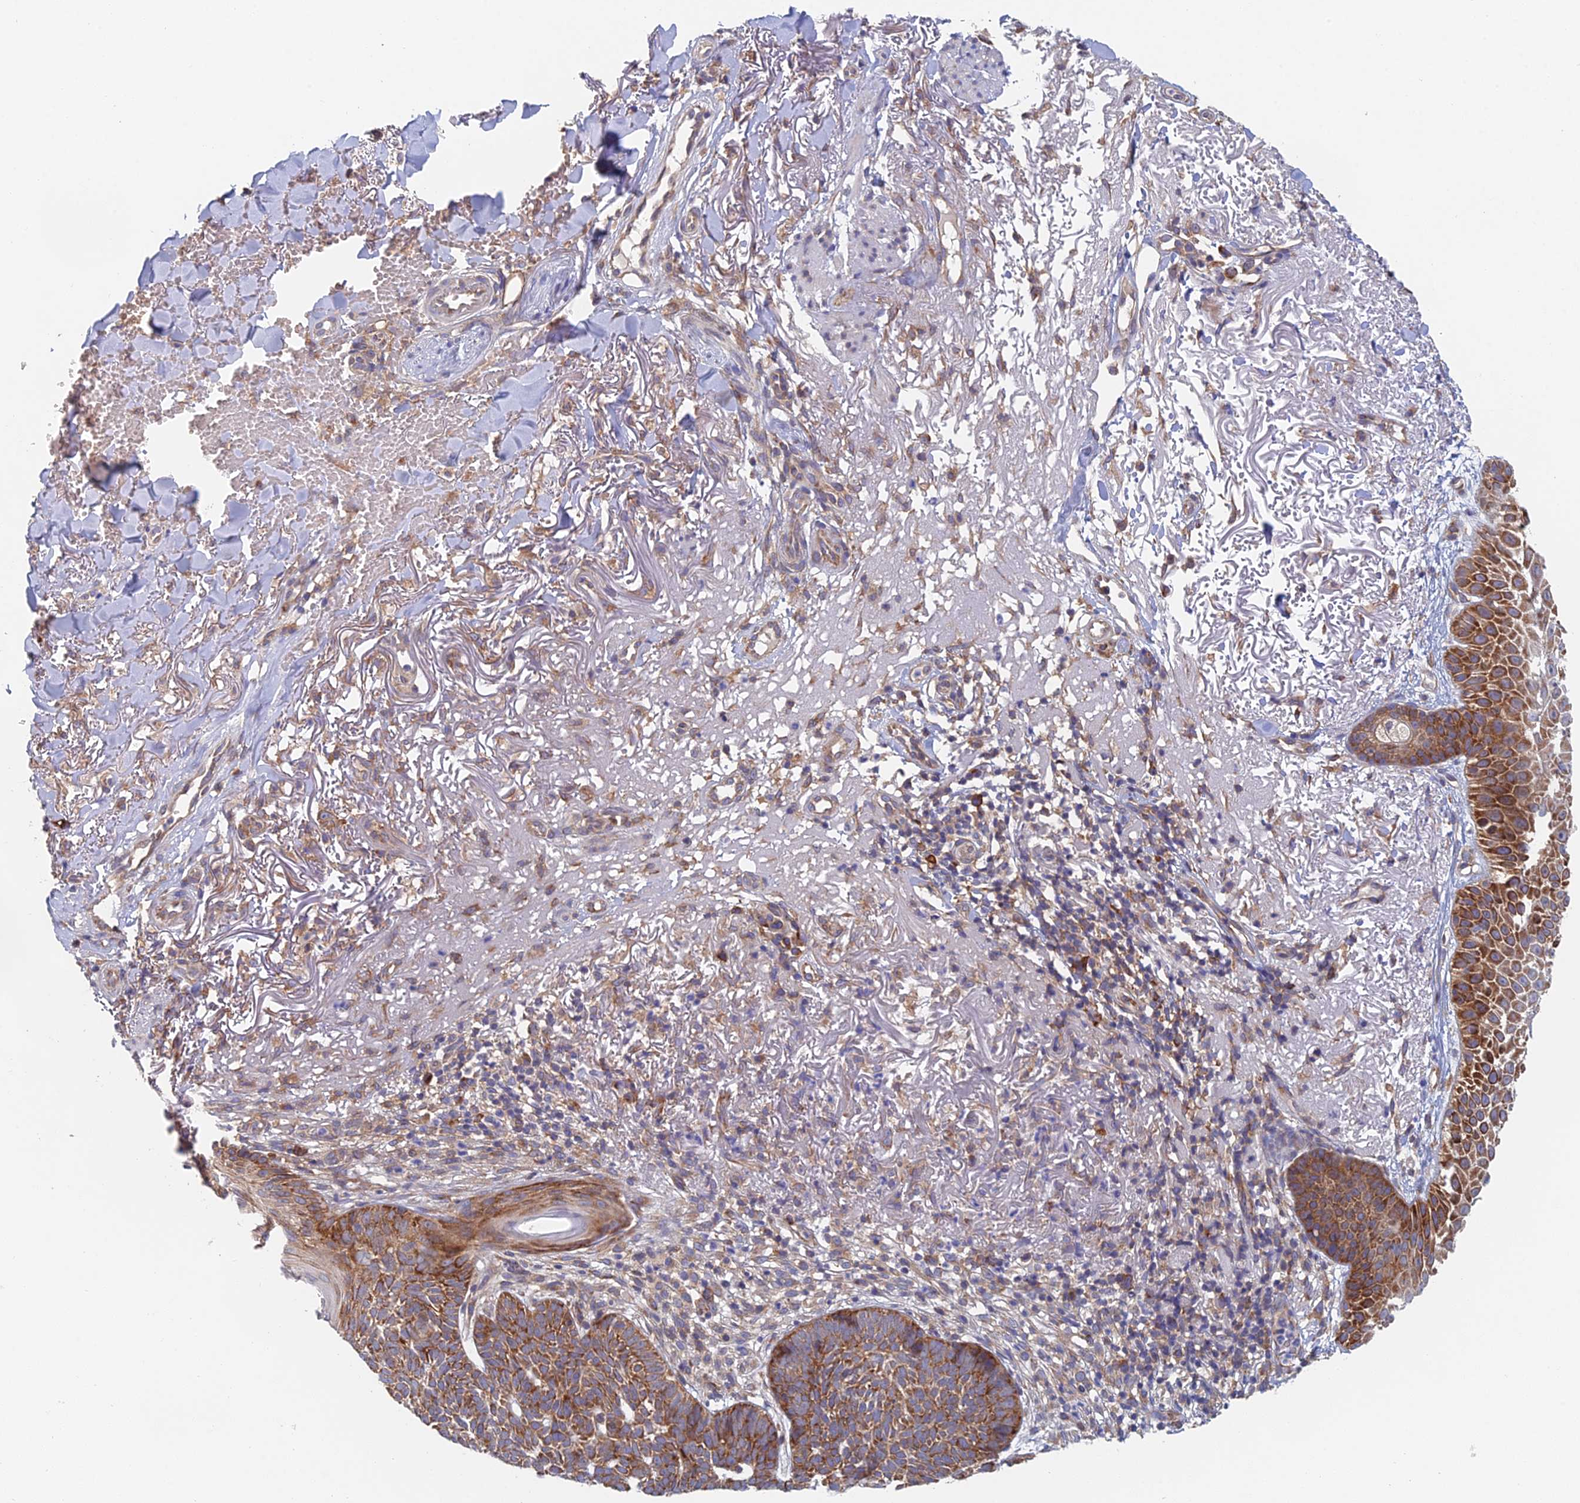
{"staining": {"intensity": "strong", "quantity": ">75%", "location": "cytoplasmic/membranous"}, "tissue": "skin cancer", "cell_type": "Tumor cells", "image_type": "cancer", "snomed": [{"axis": "morphology", "description": "Basal cell carcinoma"}, {"axis": "topography", "description": "Skin"}], "caption": "Basal cell carcinoma (skin) stained with DAB immunohistochemistry demonstrates high levels of strong cytoplasmic/membranous positivity in approximately >75% of tumor cells.", "gene": "ELOF1", "patient": {"sex": "female", "age": 78}}